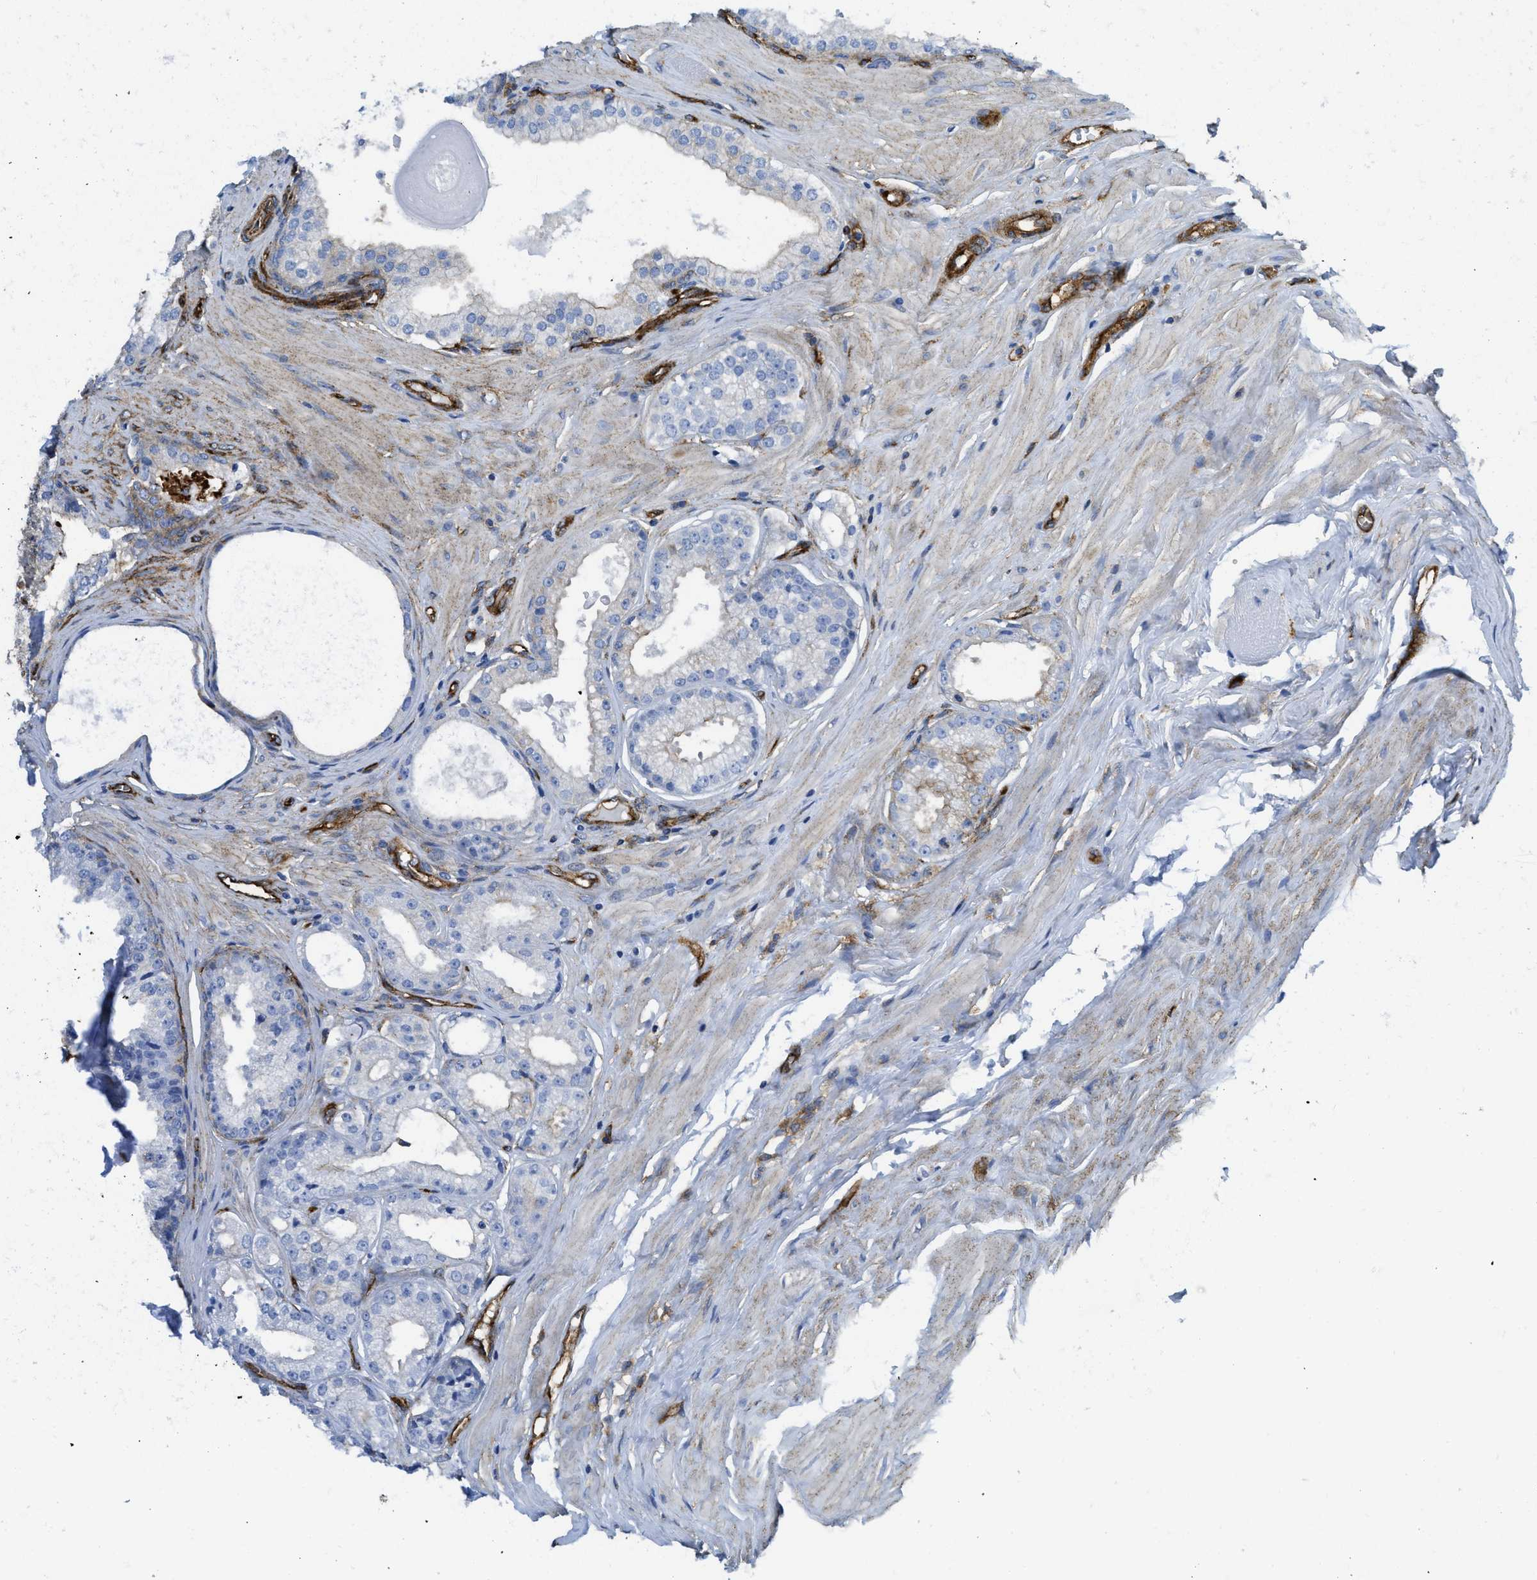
{"staining": {"intensity": "negative", "quantity": "none", "location": "none"}, "tissue": "prostate cancer", "cell_type": "Tumor cells", "image_type": "cancer", "snomed": [{"axis": "morphology", "description": "Adenocarcinoma, Low grade"}, {"axis": "topography", "description": "Prostate"}], "caption": "A histopathology image of human low-grade adenocarcinoma (prostate) is negative for staining in tumor cells. (DAB (3,3'-diaminobenzidine) IHC with hematoxylin counter stain).", "gene": "HIP1", "patient": {"sex": "male", "age": 57}}